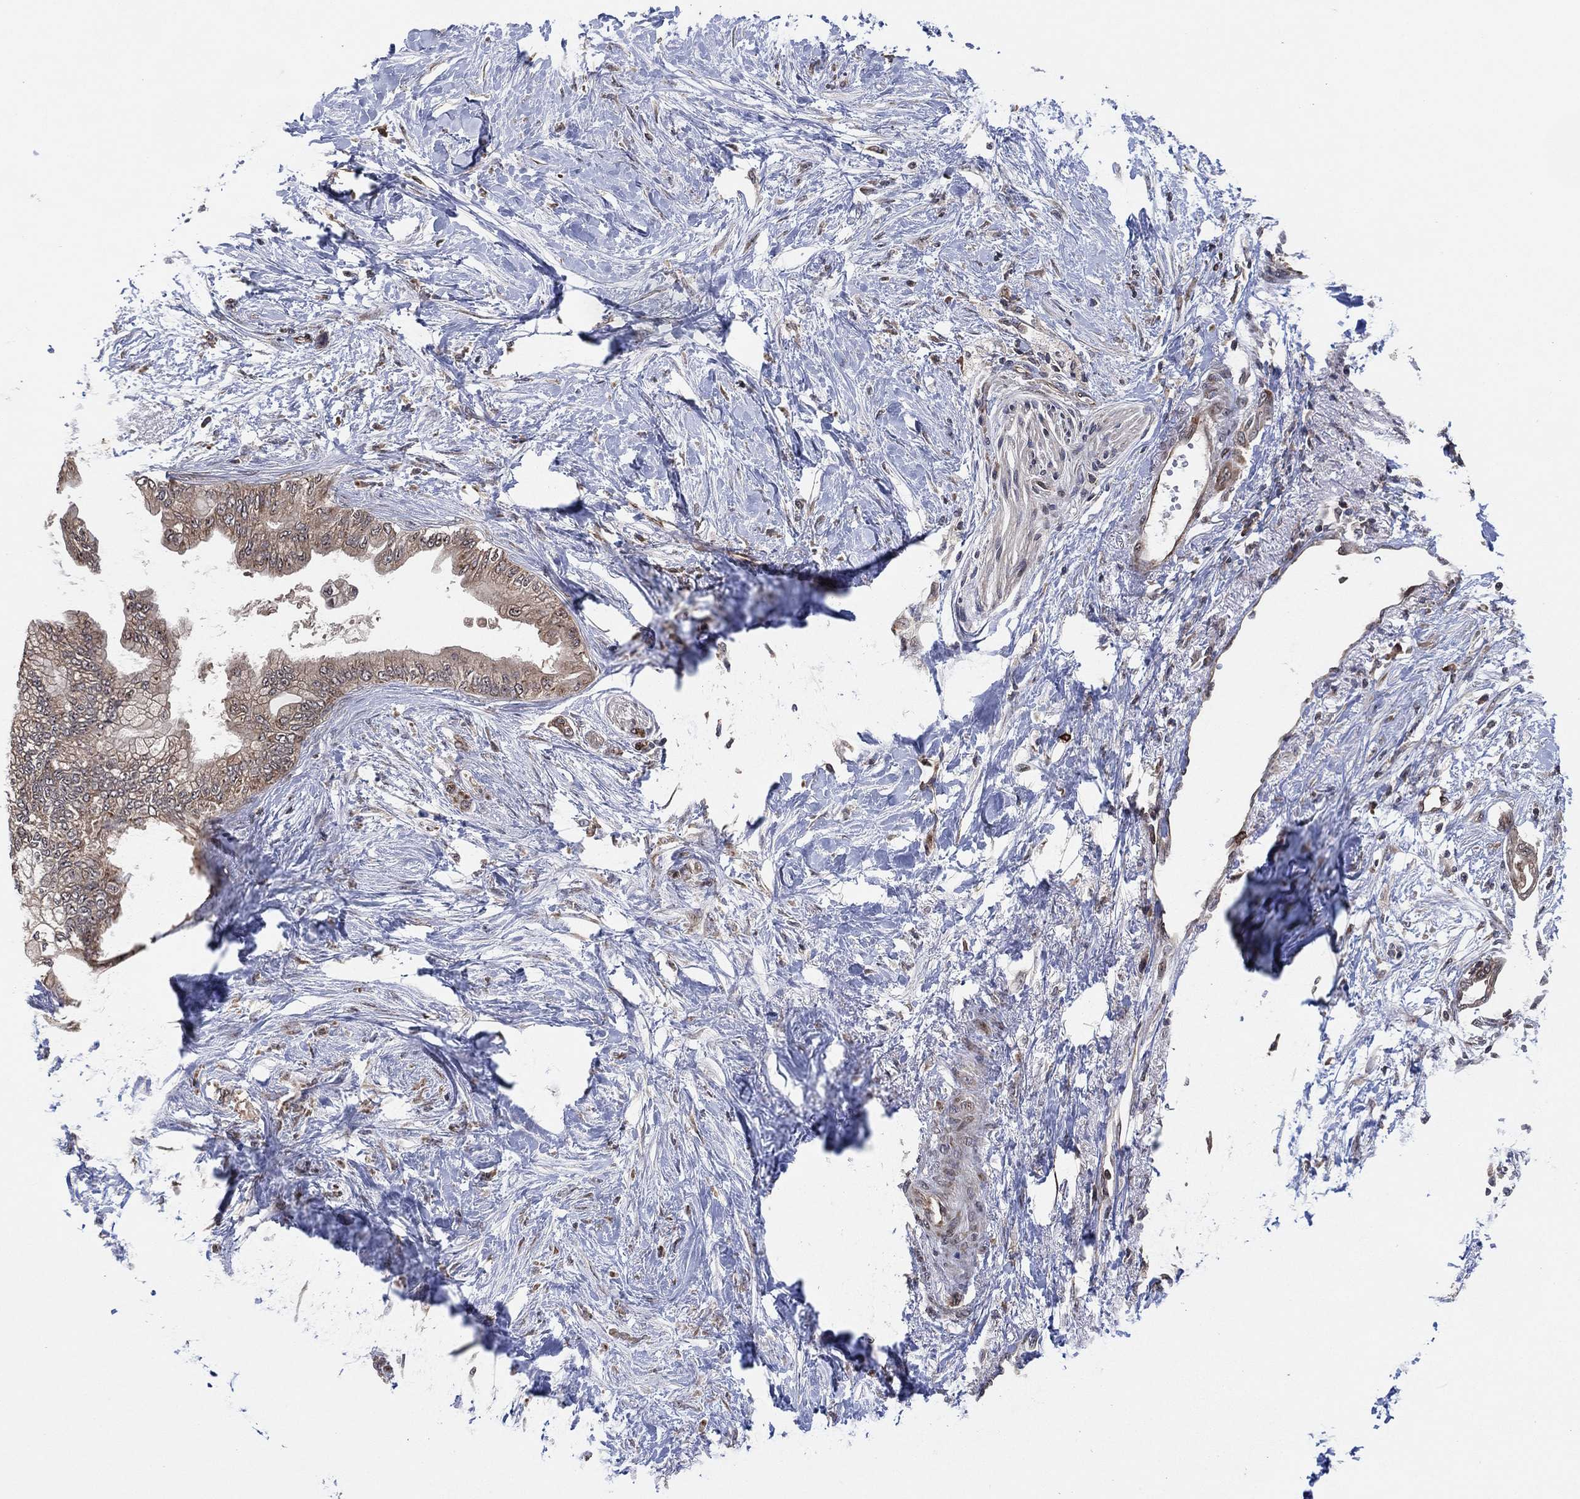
{"staining": {"intensity": "negative", "quantity": "none", "location": "none"}, "tissue": "pancreatic cancer", "cell_type": "Tumor cells", "image_type": "cancer", "snomed": [{"axis": "morphology", "description": "Normal tissue, NOS"}, {"axis": "morphology", "description": "Adenocarcinoma, NOS"}, {"axis": "topography", "description": "Pancreas"}, {"axis": "topography", "description": "Duodenum"}], "caption": "Pancreatic cancer was stained to show a protein in brown. There is no significant staining in tumor cells.", "gene": "TMCO1", "patient": {"sex": "female", "age": 60}}